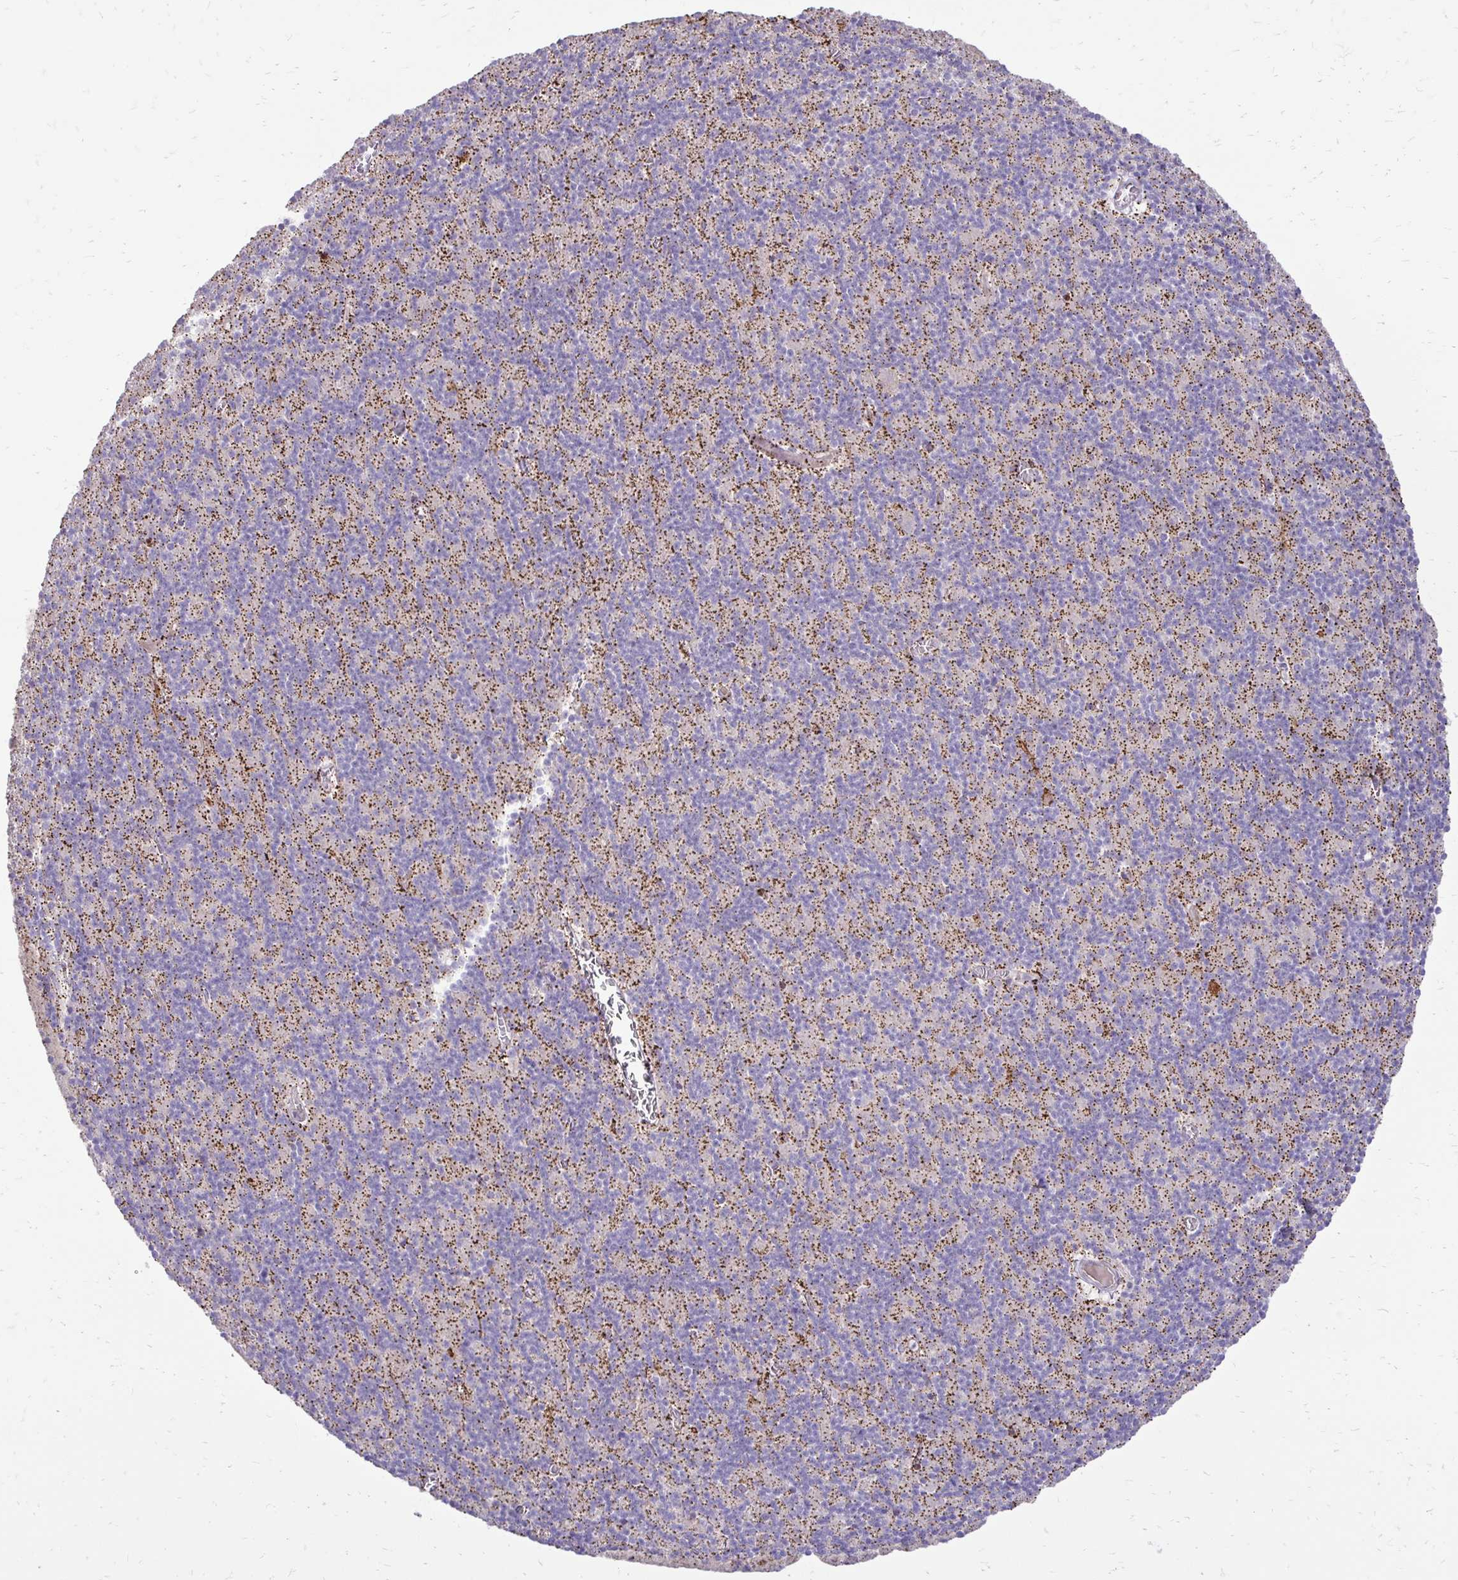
{"staining": {"intensity": "weak", "quantity": "25%-75%", "location": "cytoplasmic/membranous"}, "tissue": "cerebellum", "cell_type": "Cells in granular layer", "image_type": "normal", "snomed": [{"axis": "morphology", "description": "Normal tissue, NOS"}, {"axis": "topography", "description": "Cerebellum"}], "caption": "Protein staining of normal cerebellum reveals weak cytoplasmic/membranous staining in approximately 25%-75% of cells in granular layer. The staining is performed using DAB brown chromogen to label protein expression. The nuclei are counter-stained blue using hematoxylin.", "gene": "GAS2", "patient": {"sex": "male", "age": 70}}